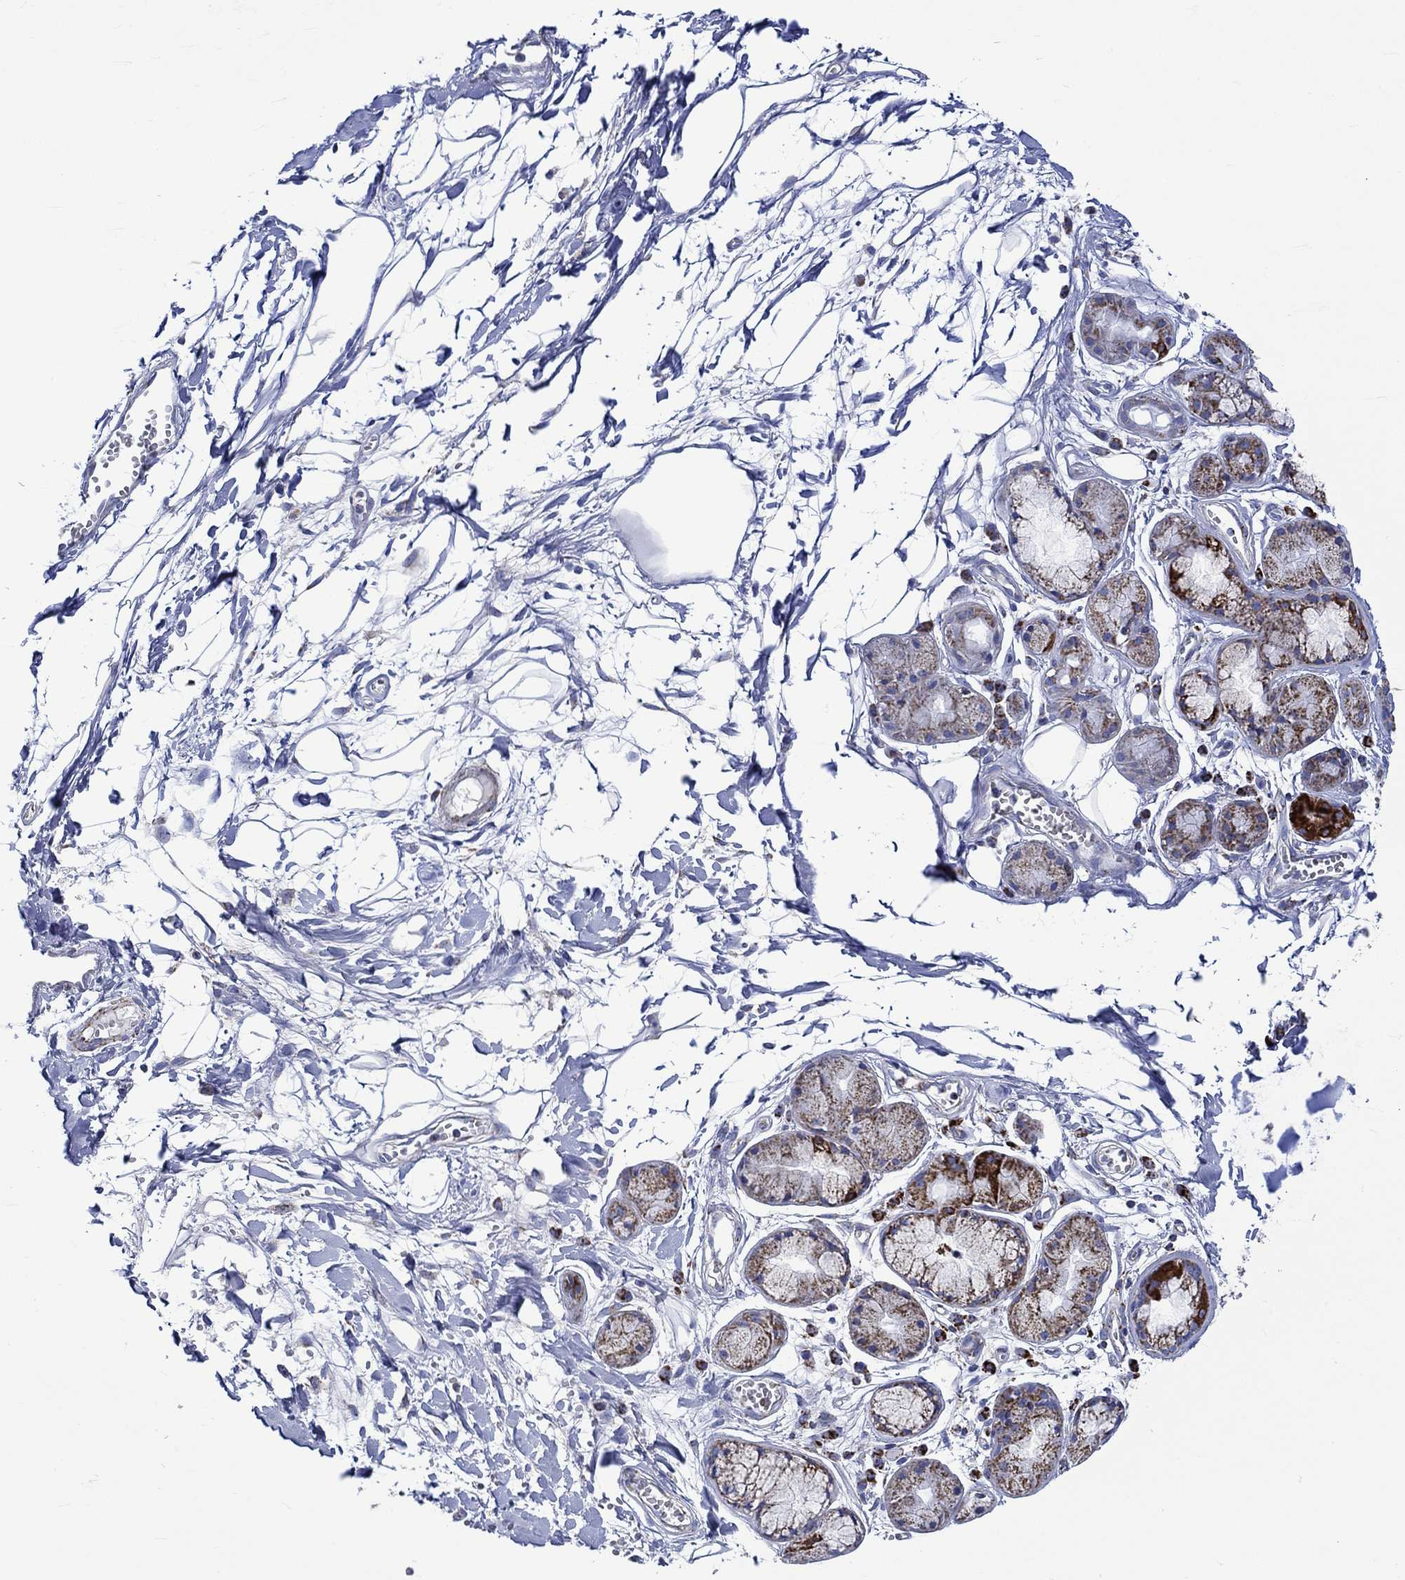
{"staining": {"intensity": "negative", "quantity": "none", "location": "none"}, "tissue": "adipose tissue", "cell_type": "Adipocytes", "image_type": "normal", "snomed": [{"axis": "morphology", "description": "Normal tissue, NOS"}, {"axis": "morphology", "description": "Squamous cell carcinoma, NOS"}, {"axis": "topography", "description": "Cartilage tissue"}, {"axis": "topography", "description": "Lung"}], "caption": "High power microscopy image of an IHC histopathology image of unremarkable adipose tissue, revealing no significant expression in adipocytes.", "gene": "RCE1", "patient": {"sex": "male", "age": 66}}